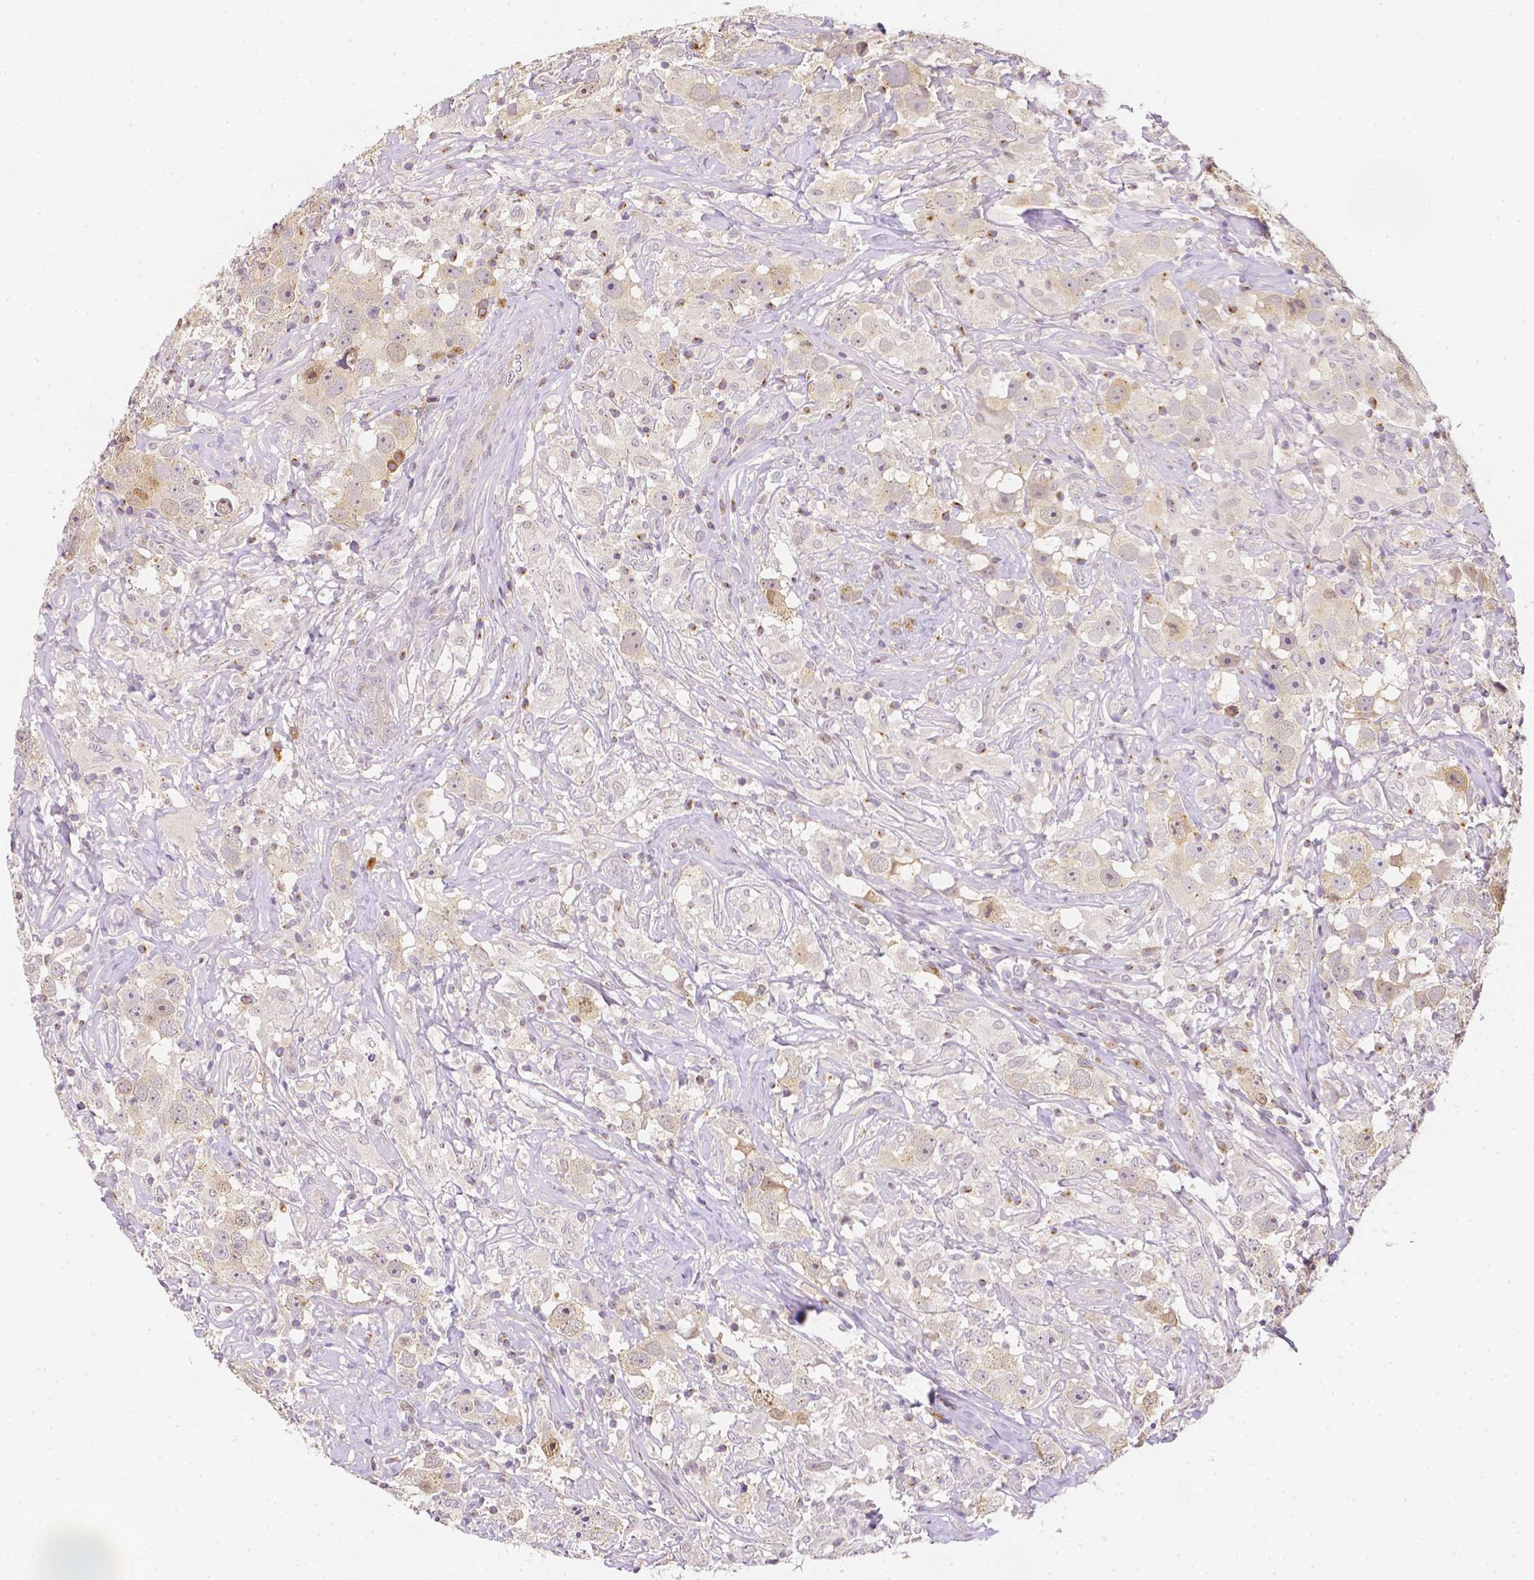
{"staining": {"intensity": "weak", "quantity": "<25%", "location": "nuclear"}, "tissue": "testis cancer", "cell_type": "Tumor cells", "image_type": "cancer", "snomed": [{"axis": "morphology", "description": "Seminoma, NOS"}, {"axis": "topography", "description": "Testis"}], "caption": "Tumor cells show no significant protein expression in seminoma (testis).", "gene": "C10orf67", "patient": {"sex": "male", "age": 49}}